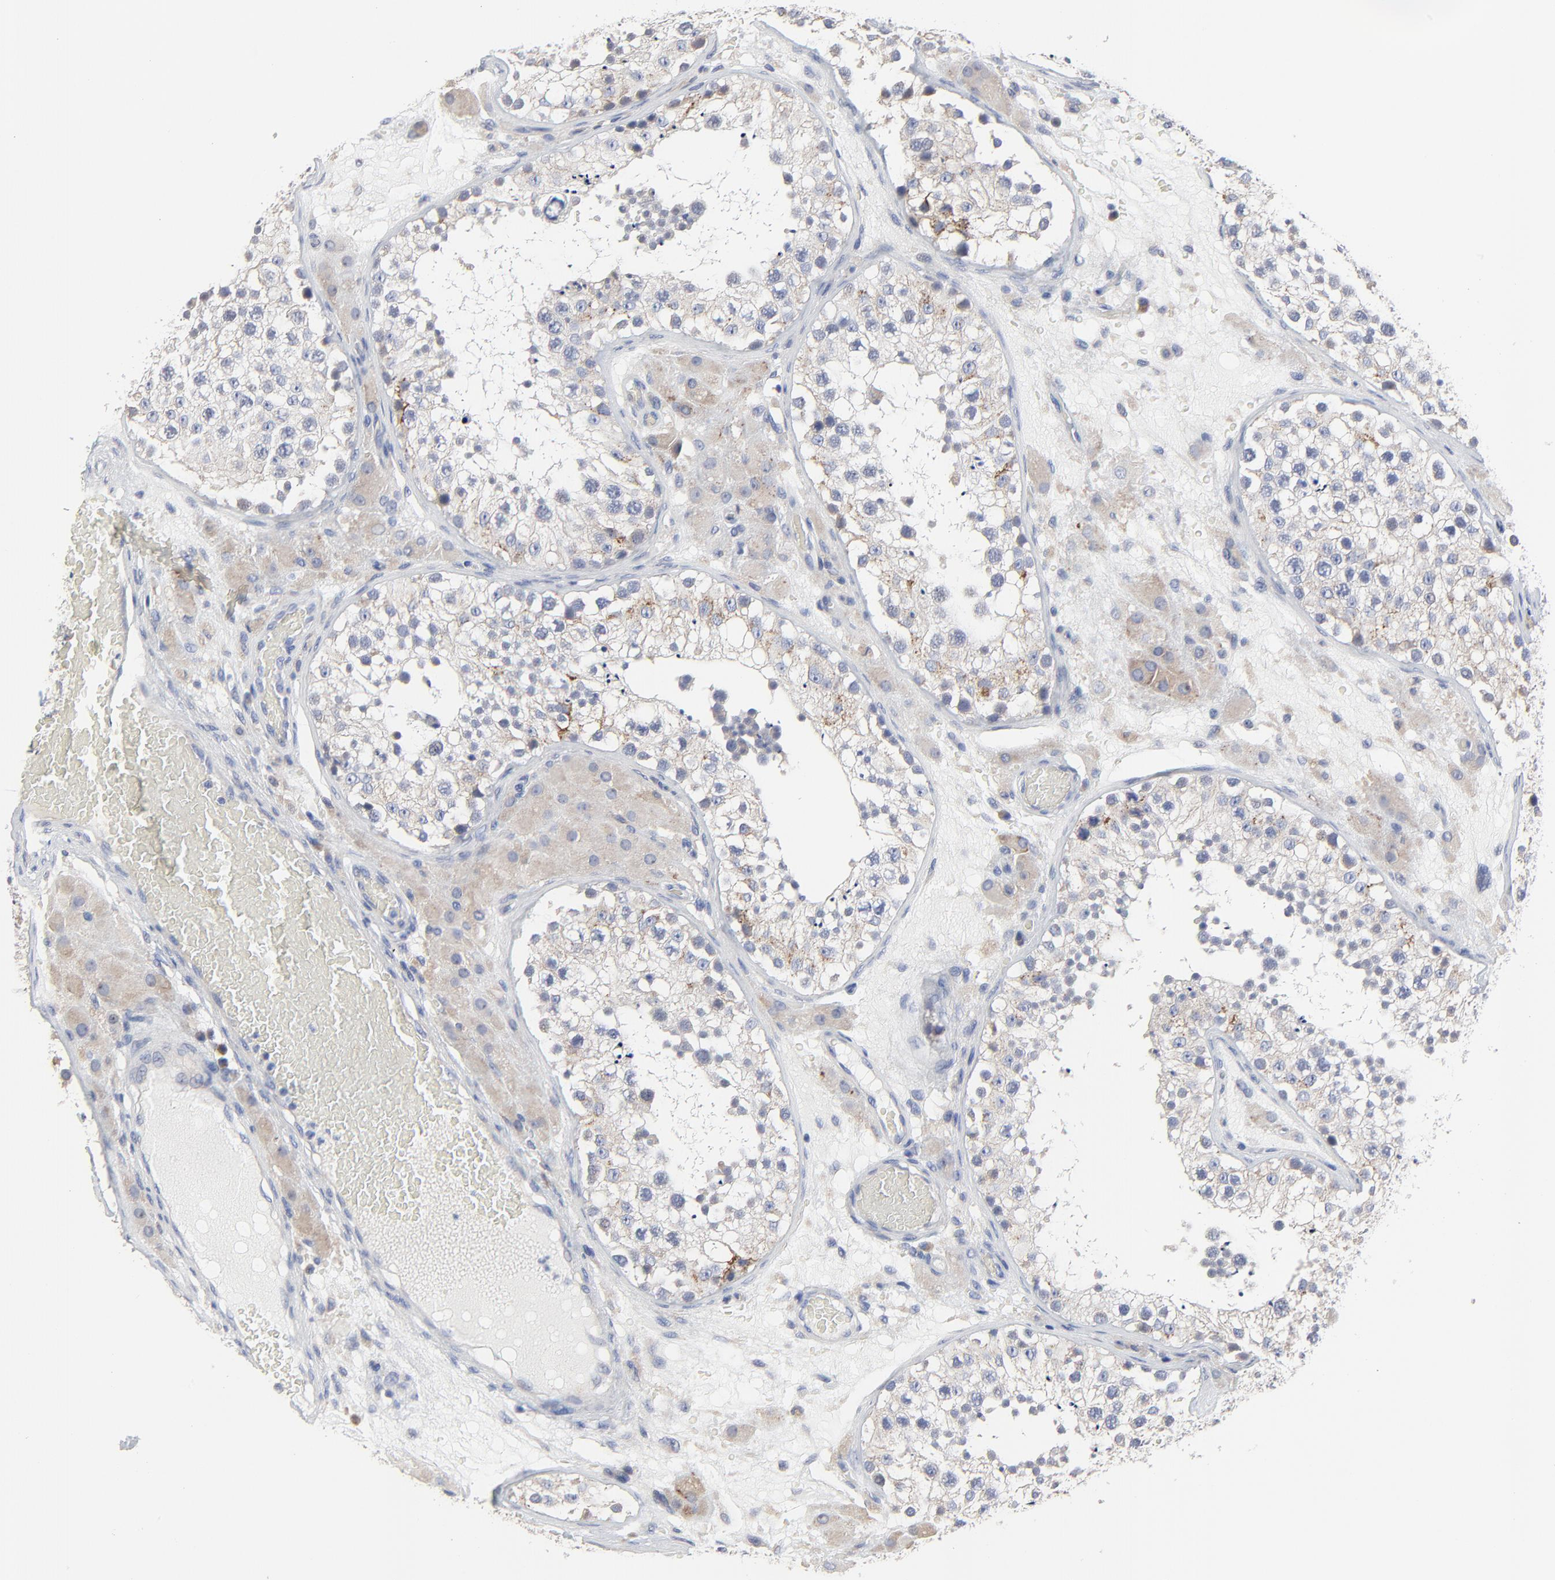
{"staining": {"intensity": "weak", "quantity": ">75%", "location": "cytoplasmic/membranous"}, "tissue": "testis", "cell_type": "Cells in seminiferous ducts", "image_type": "normal", "snomed": [{"axis": "morphology", "description": "Normal tissue, NOS"}, {"axis": "topography", "description": "Testis"}], "caption": "Brown immunohistochemical staining in benign testis reveals weak cytoplasmic/membranous expression in about >75% of cells in seminiferous ducts.", "gene": "DHRSX", "patient": {"sex": "male", "age": 26}}